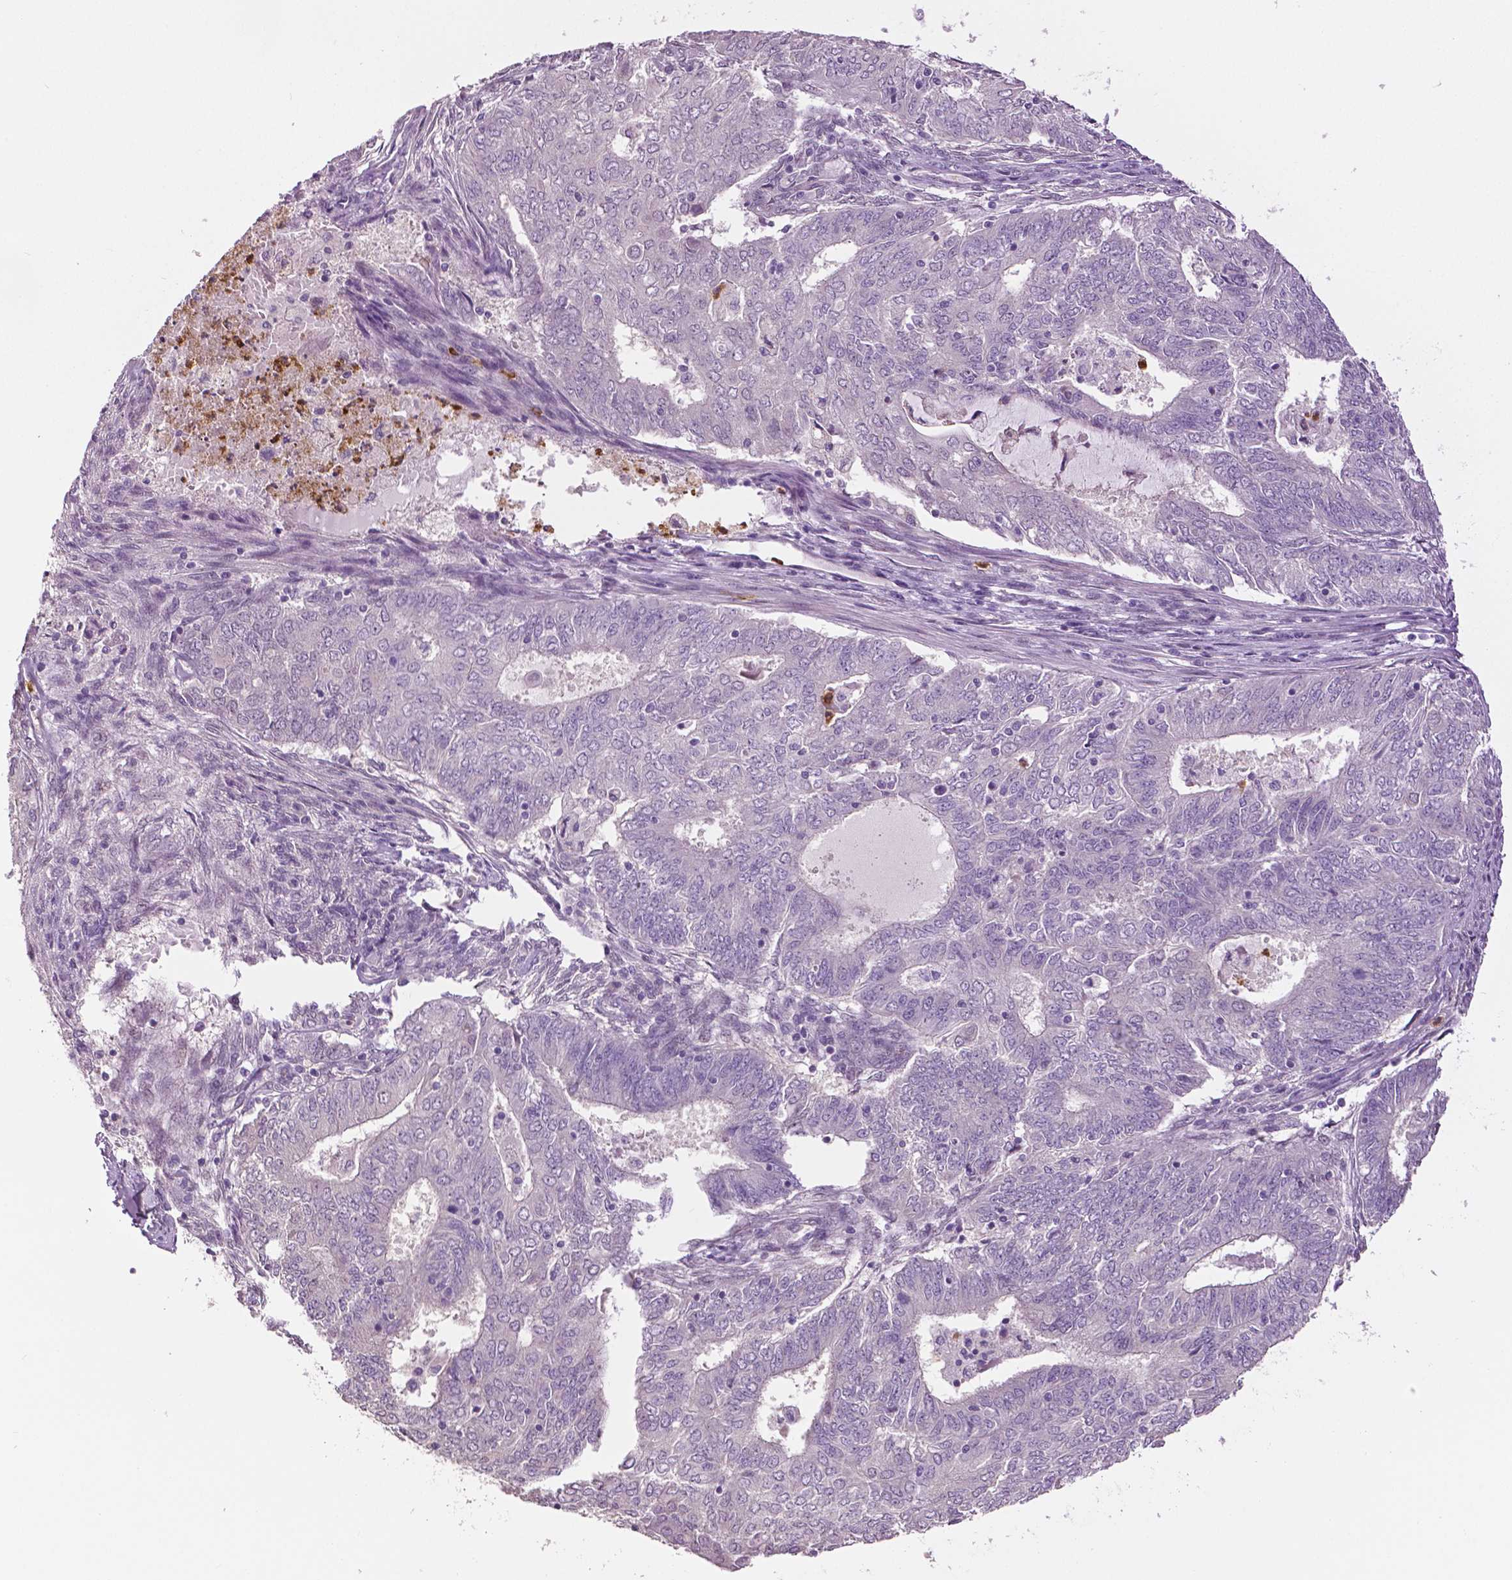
{"staining": {"intensity": "negative", "quantity": "none", "location": "none"}, "tissue": "endometrial cancer", "cell_type": "Tumor cells", "image_type": "cancer", "snomed": [{"axis": "morphology", "description": "Adenocarcinoma, NOS"}, {"axis": "topography", "description": "Endometrium"}], "caption": "Tumor cells are negative for brown protein staining in endometrial cancer (adenocarcinoma).", "gene": "PTPN5", "patient": {"sex": "female", "age": 62}}